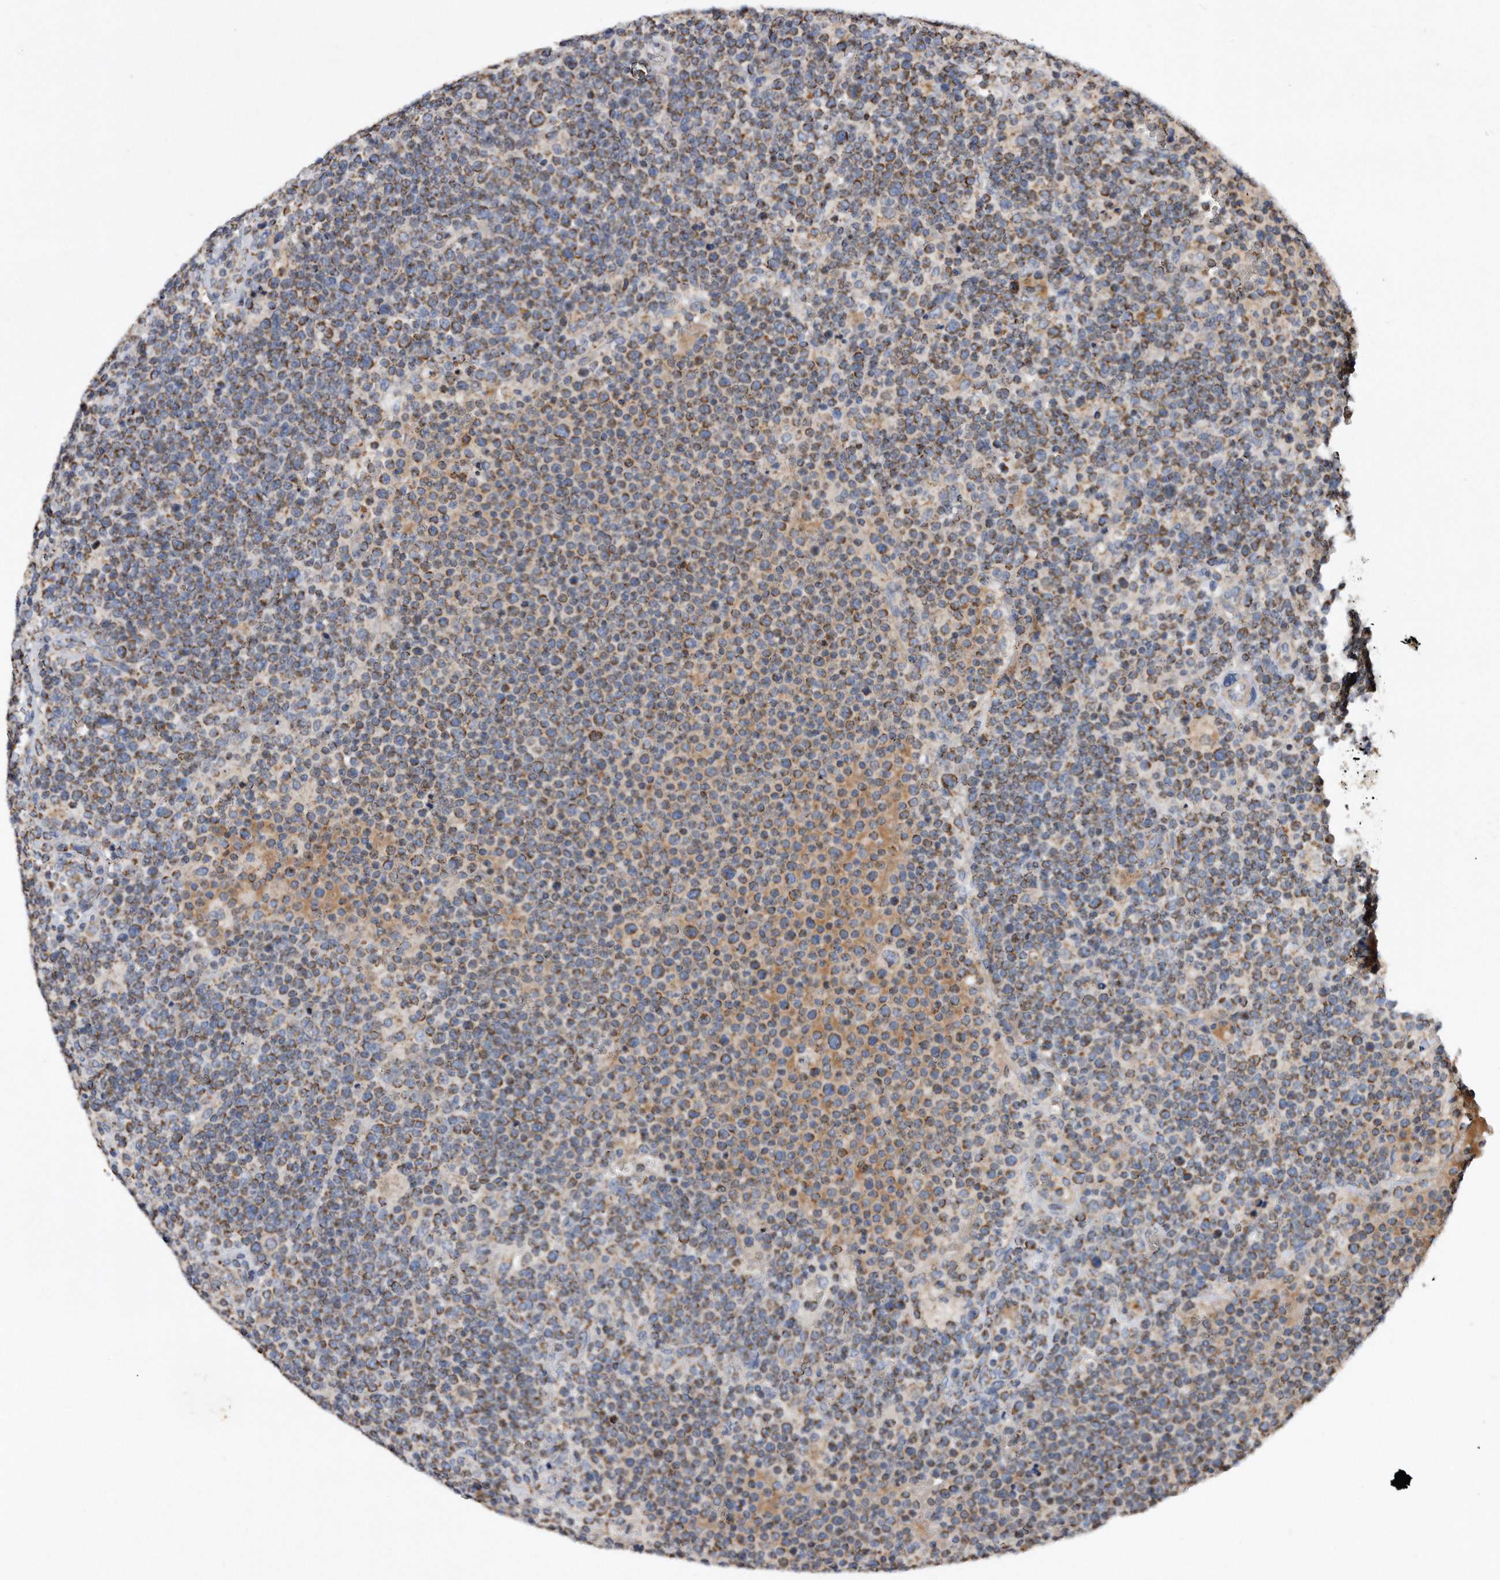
{"staining": {"intensity": "moderate", "quantity": ">75%", "location": "cytoplasmic/membranous"}, "tissue": "lymphoma", "cell_type": "Tumor cells", "image_type": "cancer", "snomed": [{"axis": "morphology", "description": "Malignant lymphoma, non-Hodgkin's type, High grade"}, {"axis": "topography", "description": "Lymph node"}], "caption": "Immunohistochemistry (IHC) photomicrograph of lymphoma stained for a protein (brown), which shows medium levels of moderate cytoplasmic/membranous staining in approximately >75% of tumor cells.", "gene": "PPP5C", "patient": {"sex": "male", "age": 61}}